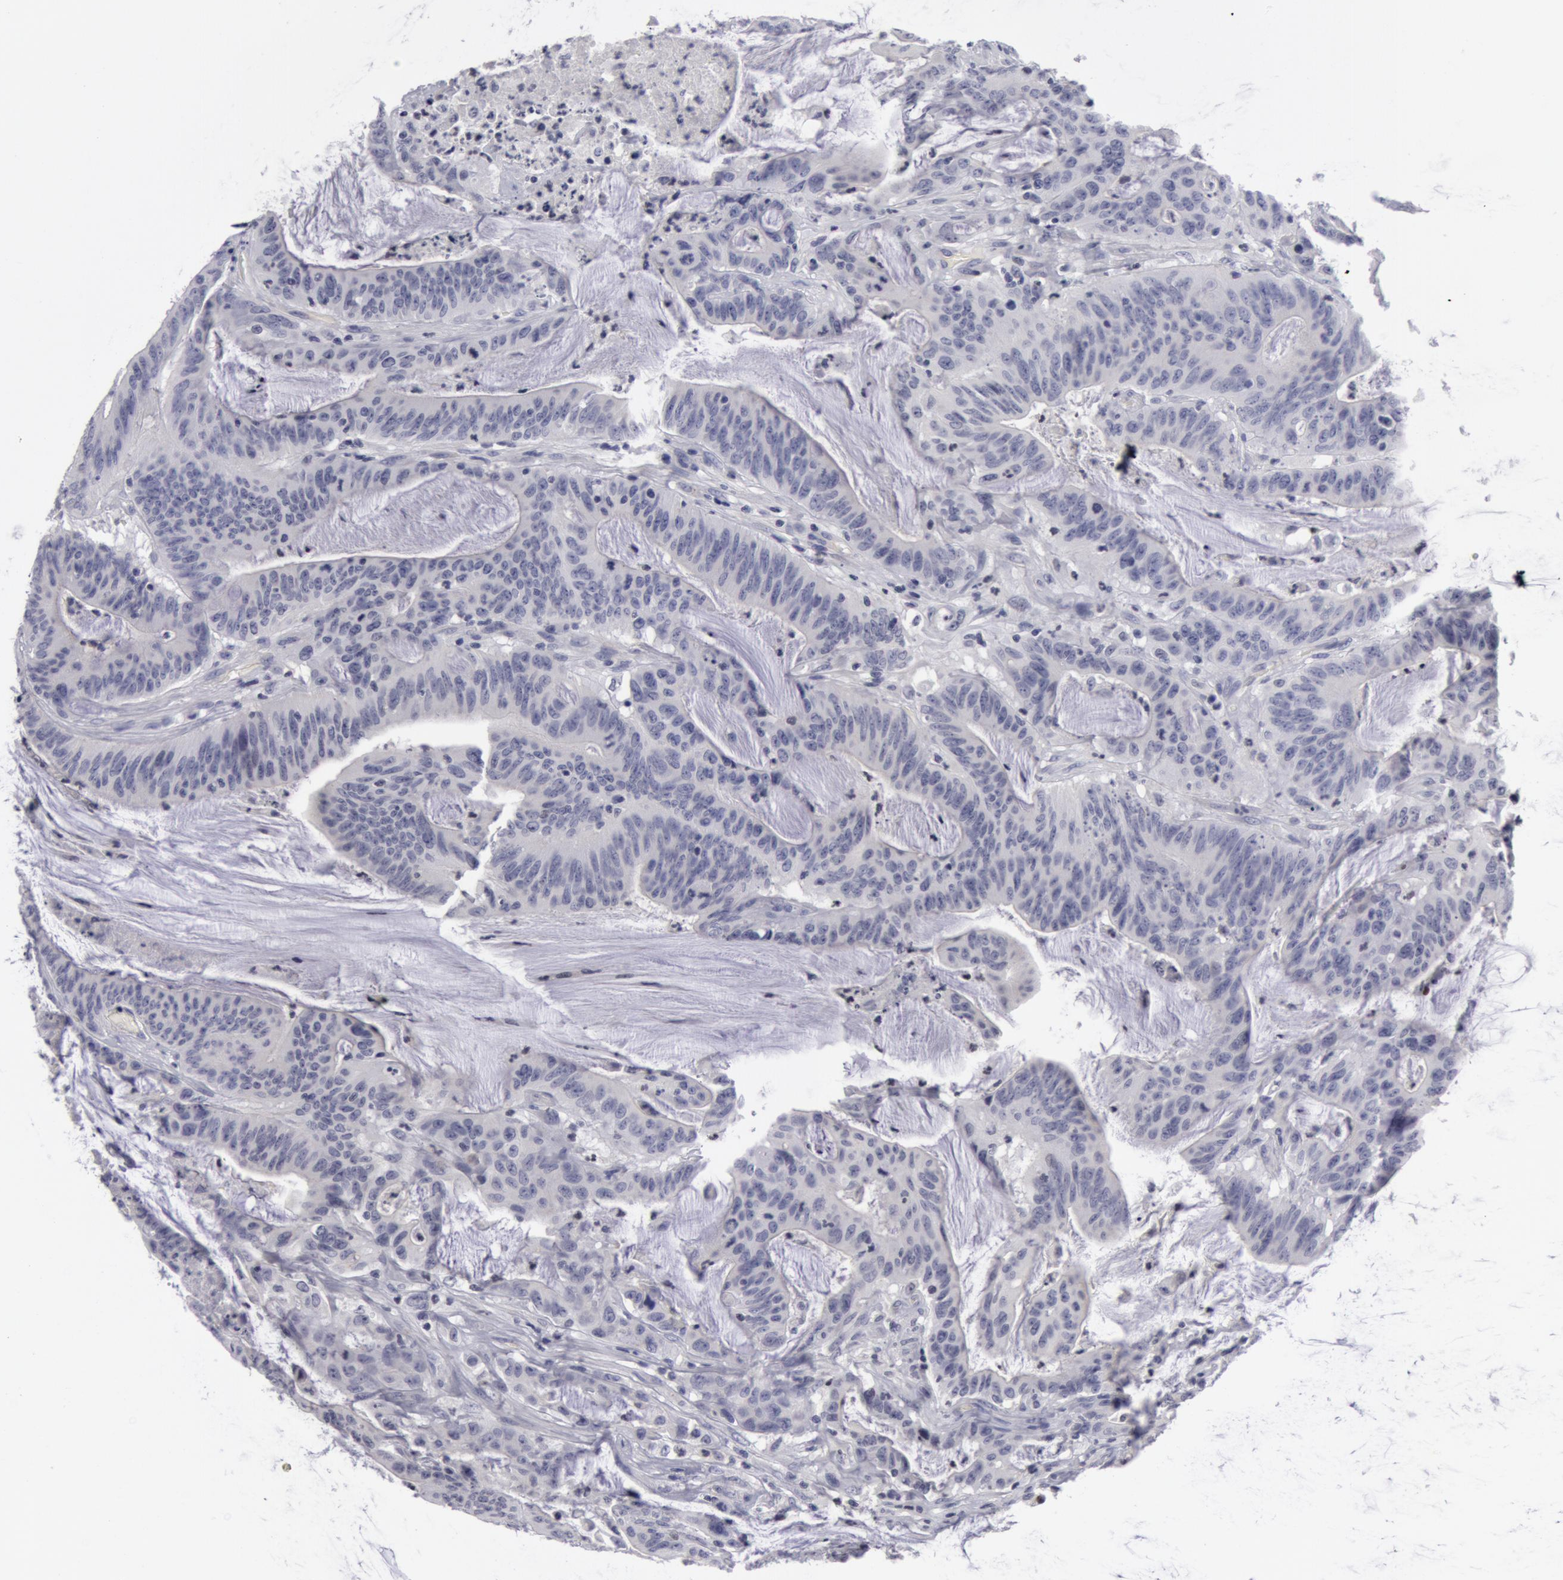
{"staining": {"intensity": "negative", "quantity": "none", "location": "none"}, "tissue": "colorectal cancer", "cell_type": "Tumor cells", "image_type": "cancer", "snomed": [{"axis": "morphology", "description": "Adenocarcinoma, NOS"}, {"axis": "topography", "description": "Colon"}], "caption": "A micrograph of colorectal cancer stained for a protein demonstrates no brown staining in tumor cells.", "gene": "NLGN4X", "patient": {"sex": "male", "age": 54}}